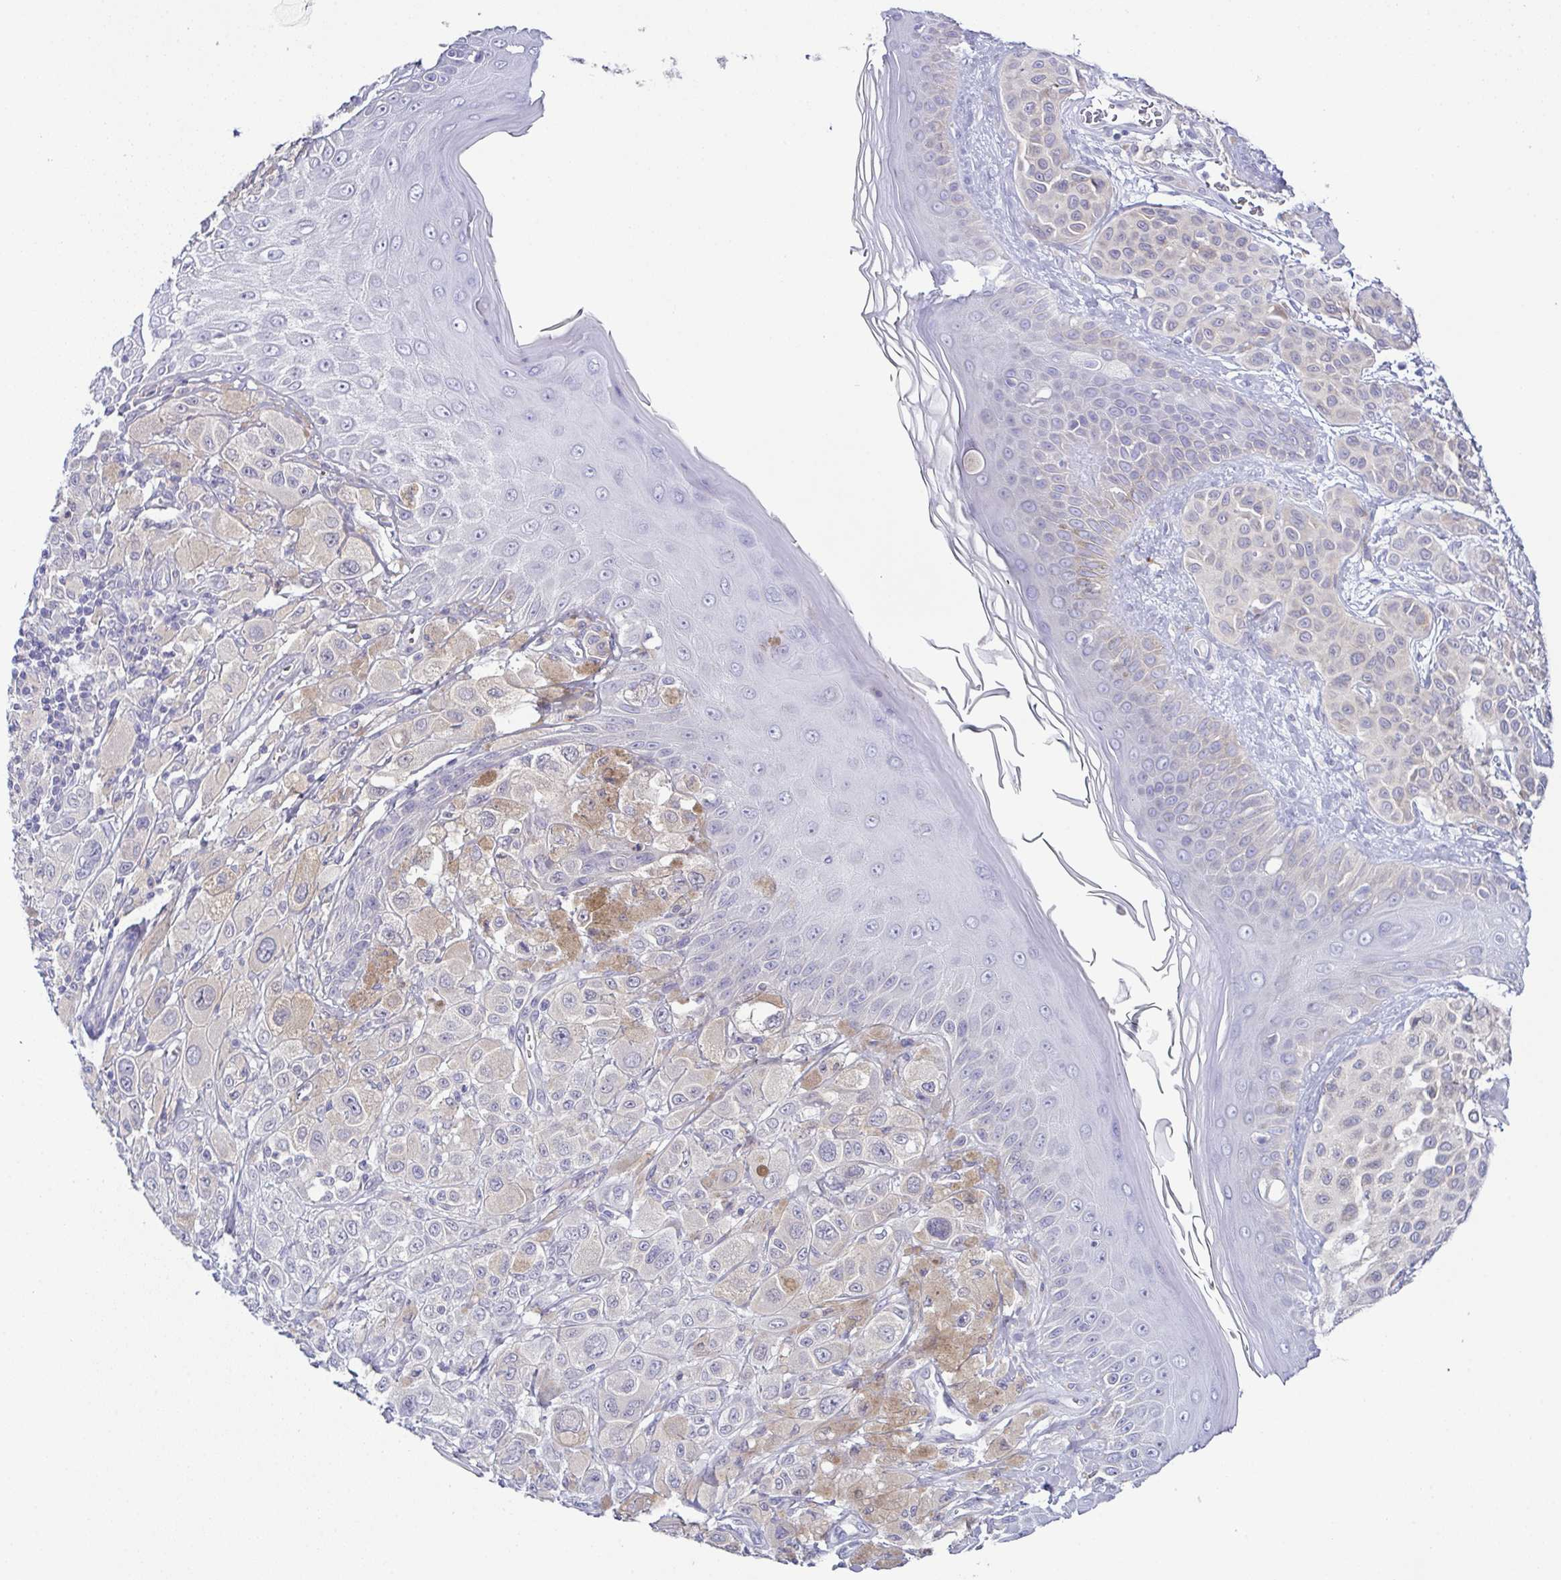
{"staining": {"intensity": "negative", "quantity": "none", "location": "none"}, "tissue": "melanoma", "cell_type": "Tumor cells", "image_type": "cancer", "snomed": [{"axis": "morphology", "description": "Malignant melanoma, NOS"}, {"axis": "topography", "description": "Skin"}], "caption": "DAB (3,3'-diaminobenzidine) immunohistochemical staining of melanoma demonstrates no significant expression in tumor cells.", "gene": "CFAP97D1", "patient": {"sex": "male", "age": 67}}